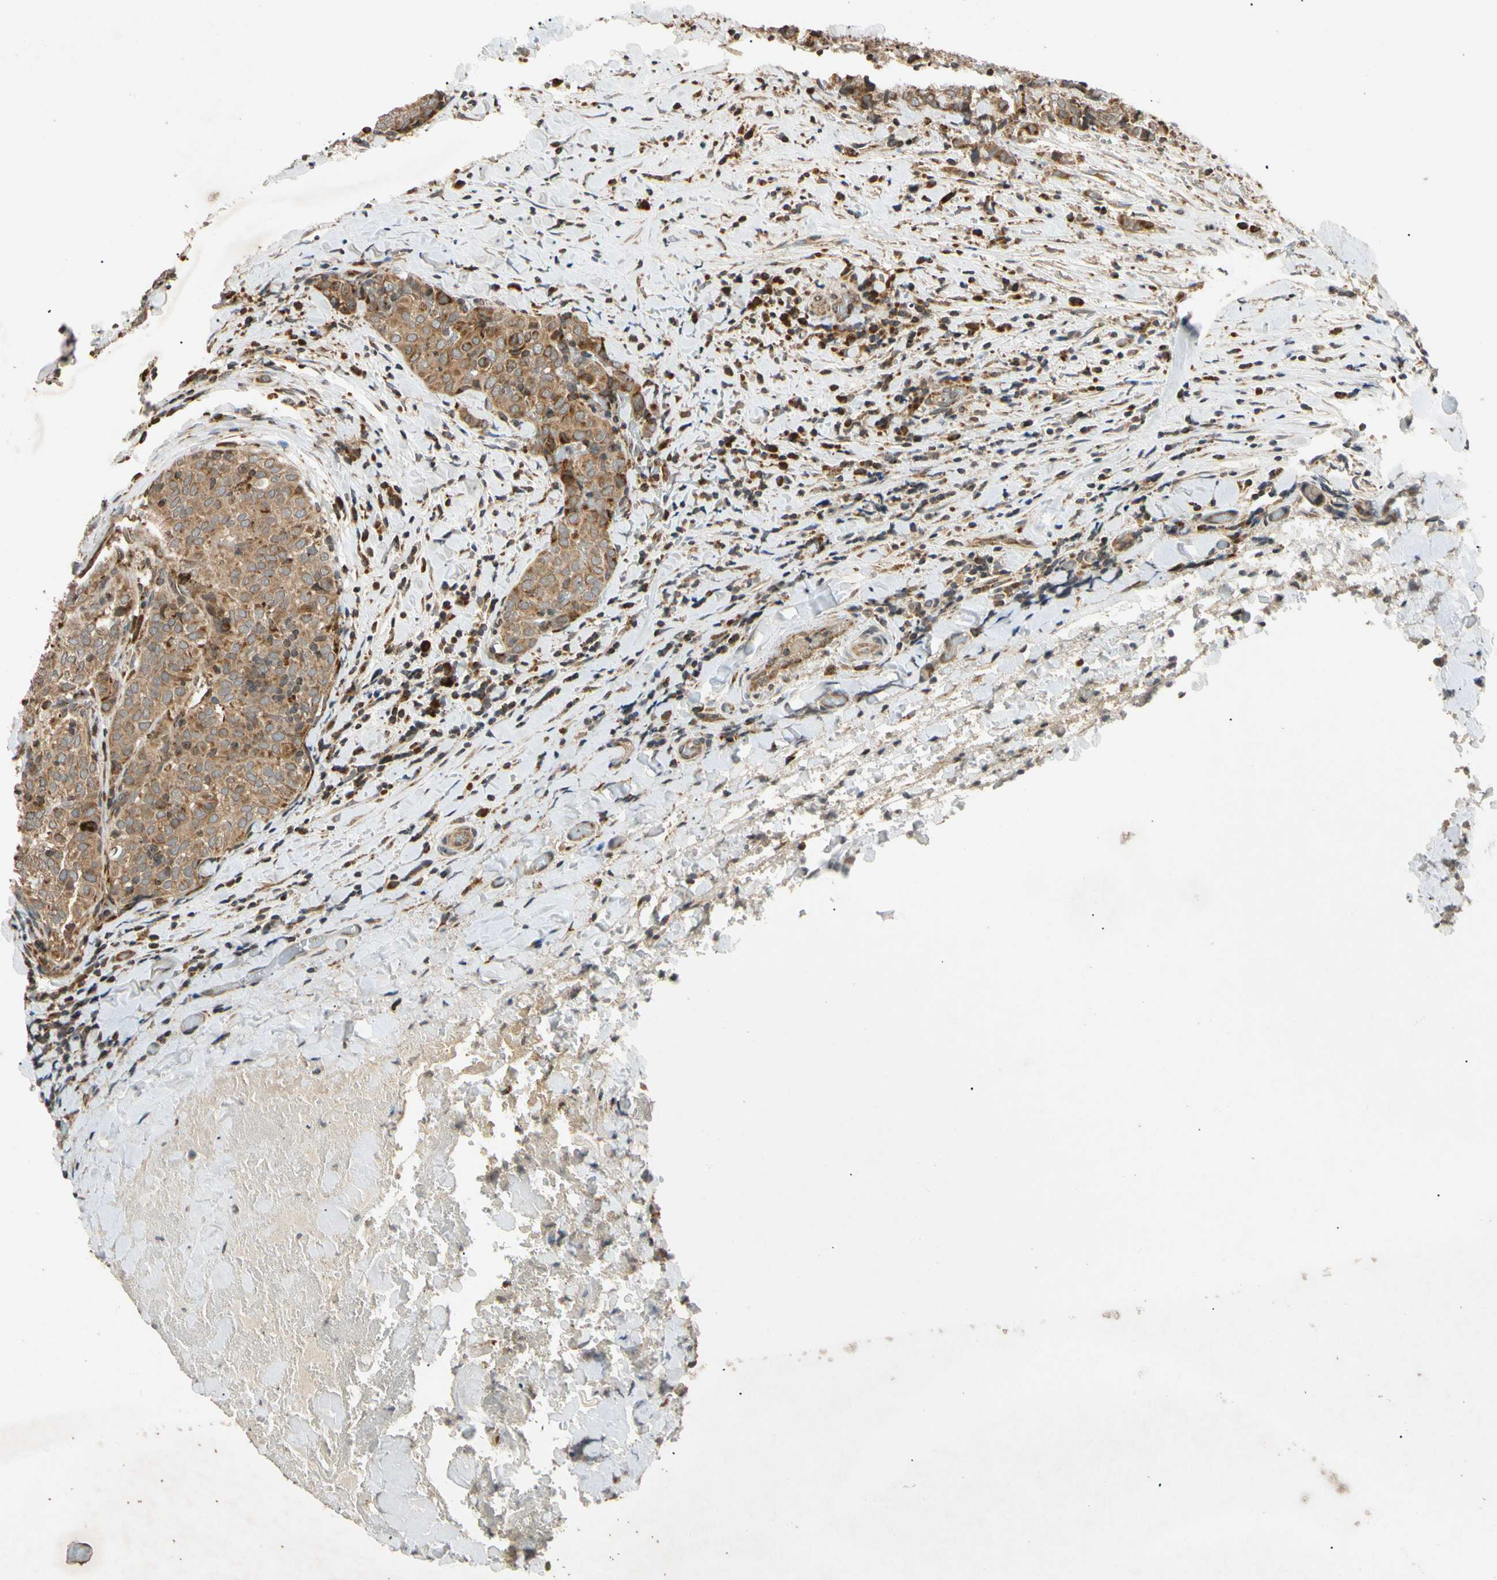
{"staining": {"intensity": "moderate", "quantity": ">75%", "location": "cytoplasmic/membranous"}, "tissue": "thyroid cancer", "cell_type": "Tumor cells", "image_type": "cancer", "snomed": [{"axis": "morphology", "description": "Normal tissue, NOS"}, {"axis": "morphology", "description": "Papillary adenocarcinoma, NOS"}, {"axis": "topography", "description": "Thyroid gland"}], "caption": "Approximately >75% of tumor cells in human thyroid cancer (papillary adenocarcinoma) exhibit moderate cytoplasmic/membranous protein positivity as visualized by brown immunohistochemical staining.", "gene": "MRPS22", "patient": {"sex": "female", "age": 30}}